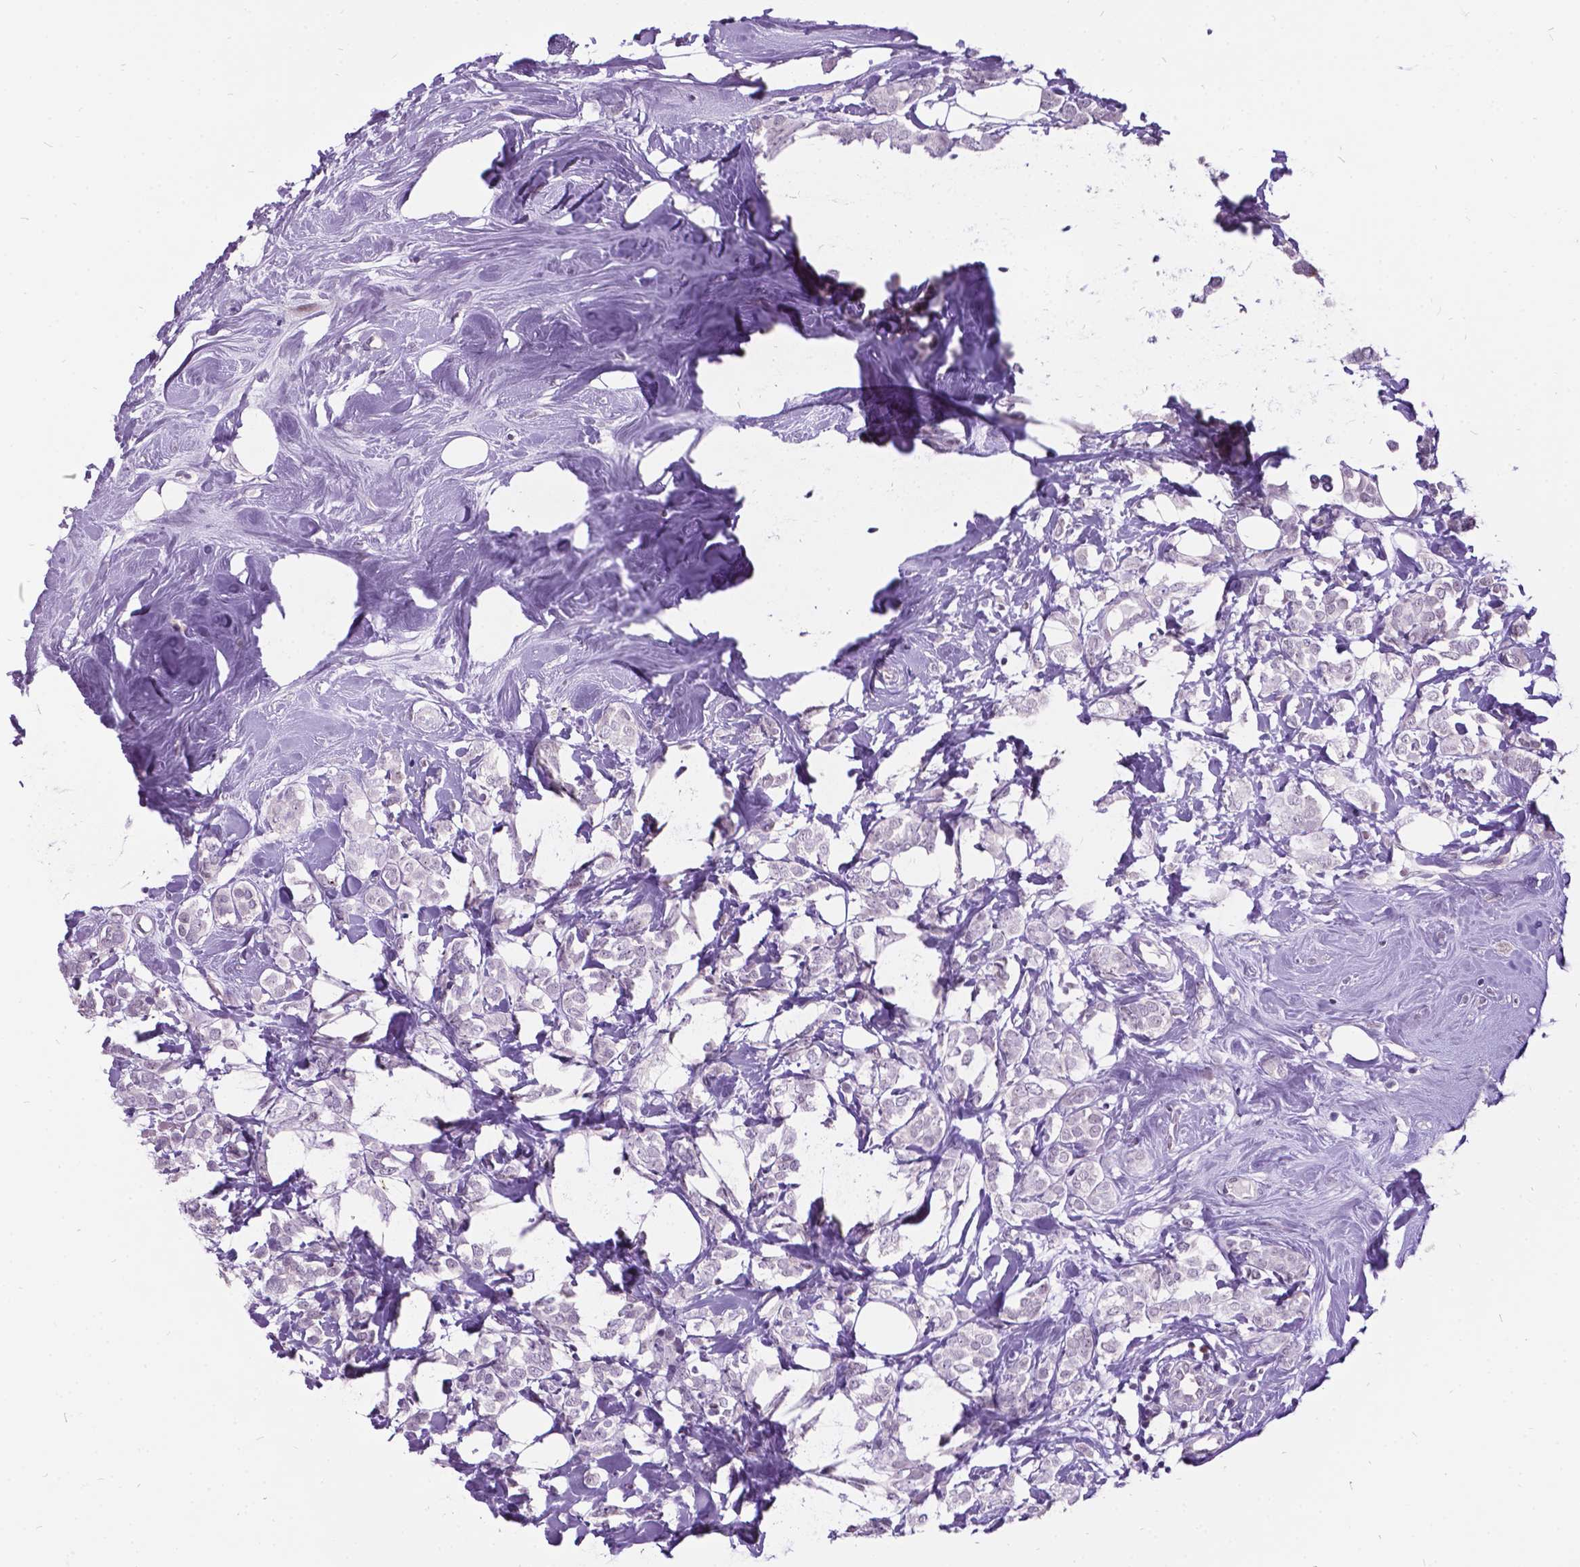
{"staining": {"intensity": "negative", "quantity": "none", "location": "none"}, "tissue": "breast cancer", "cell_type": "Tumor cells", "image_type": "cancer", "snomed": [{"axis": "morphology", "description": "Lobular carcinoma"}, {"axis": "topography", "description": "Breast"}], "caption": "Tumor cells are negative for protein expression in human lobular carcinoma (breast).", "gene": "DPF3", "patient": {"sex": "female", "age": 49}}